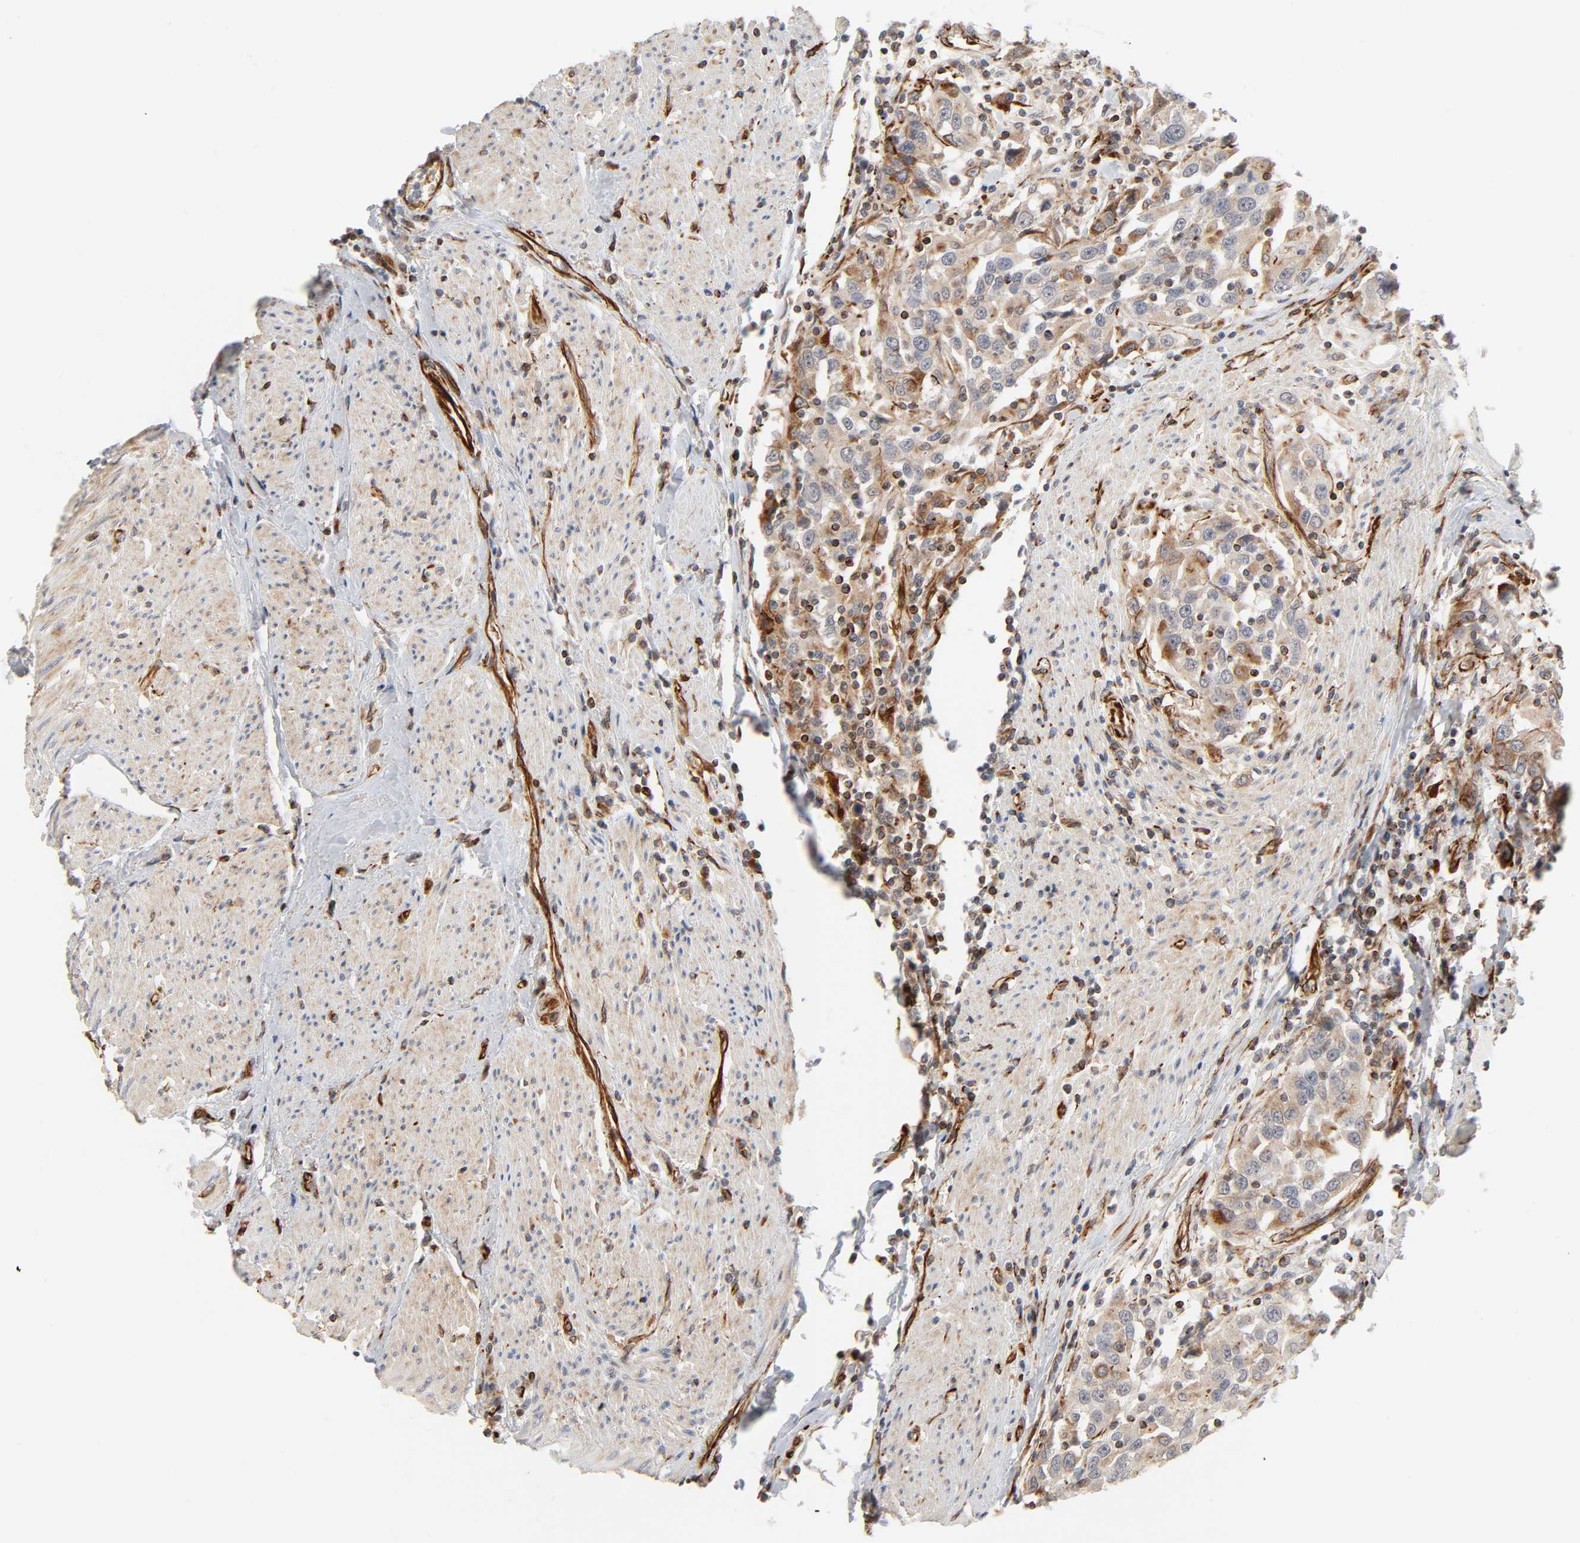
{"staining": {"intensity": "weak", "quantity": ">75%", "location": "cytoplasmic/membranous"}, "tissue": "urothelial cancer", "cell_type": "Tumor cells", "image_type": "cancer", "snomed": [{"axis": "morphology", "description": "Urothelial carcinoma, High grade"}, {"axis": "topography", "description": "Urinary bladder"}], "caption": "High-grade urothelial carcinoma stained for a protein (brown) reveals weak cytoplasmic/membranous positive staining in about >75% of tumor cells.", "gene": "REEP6", "patient": {"sex": "female", "age": 80}}